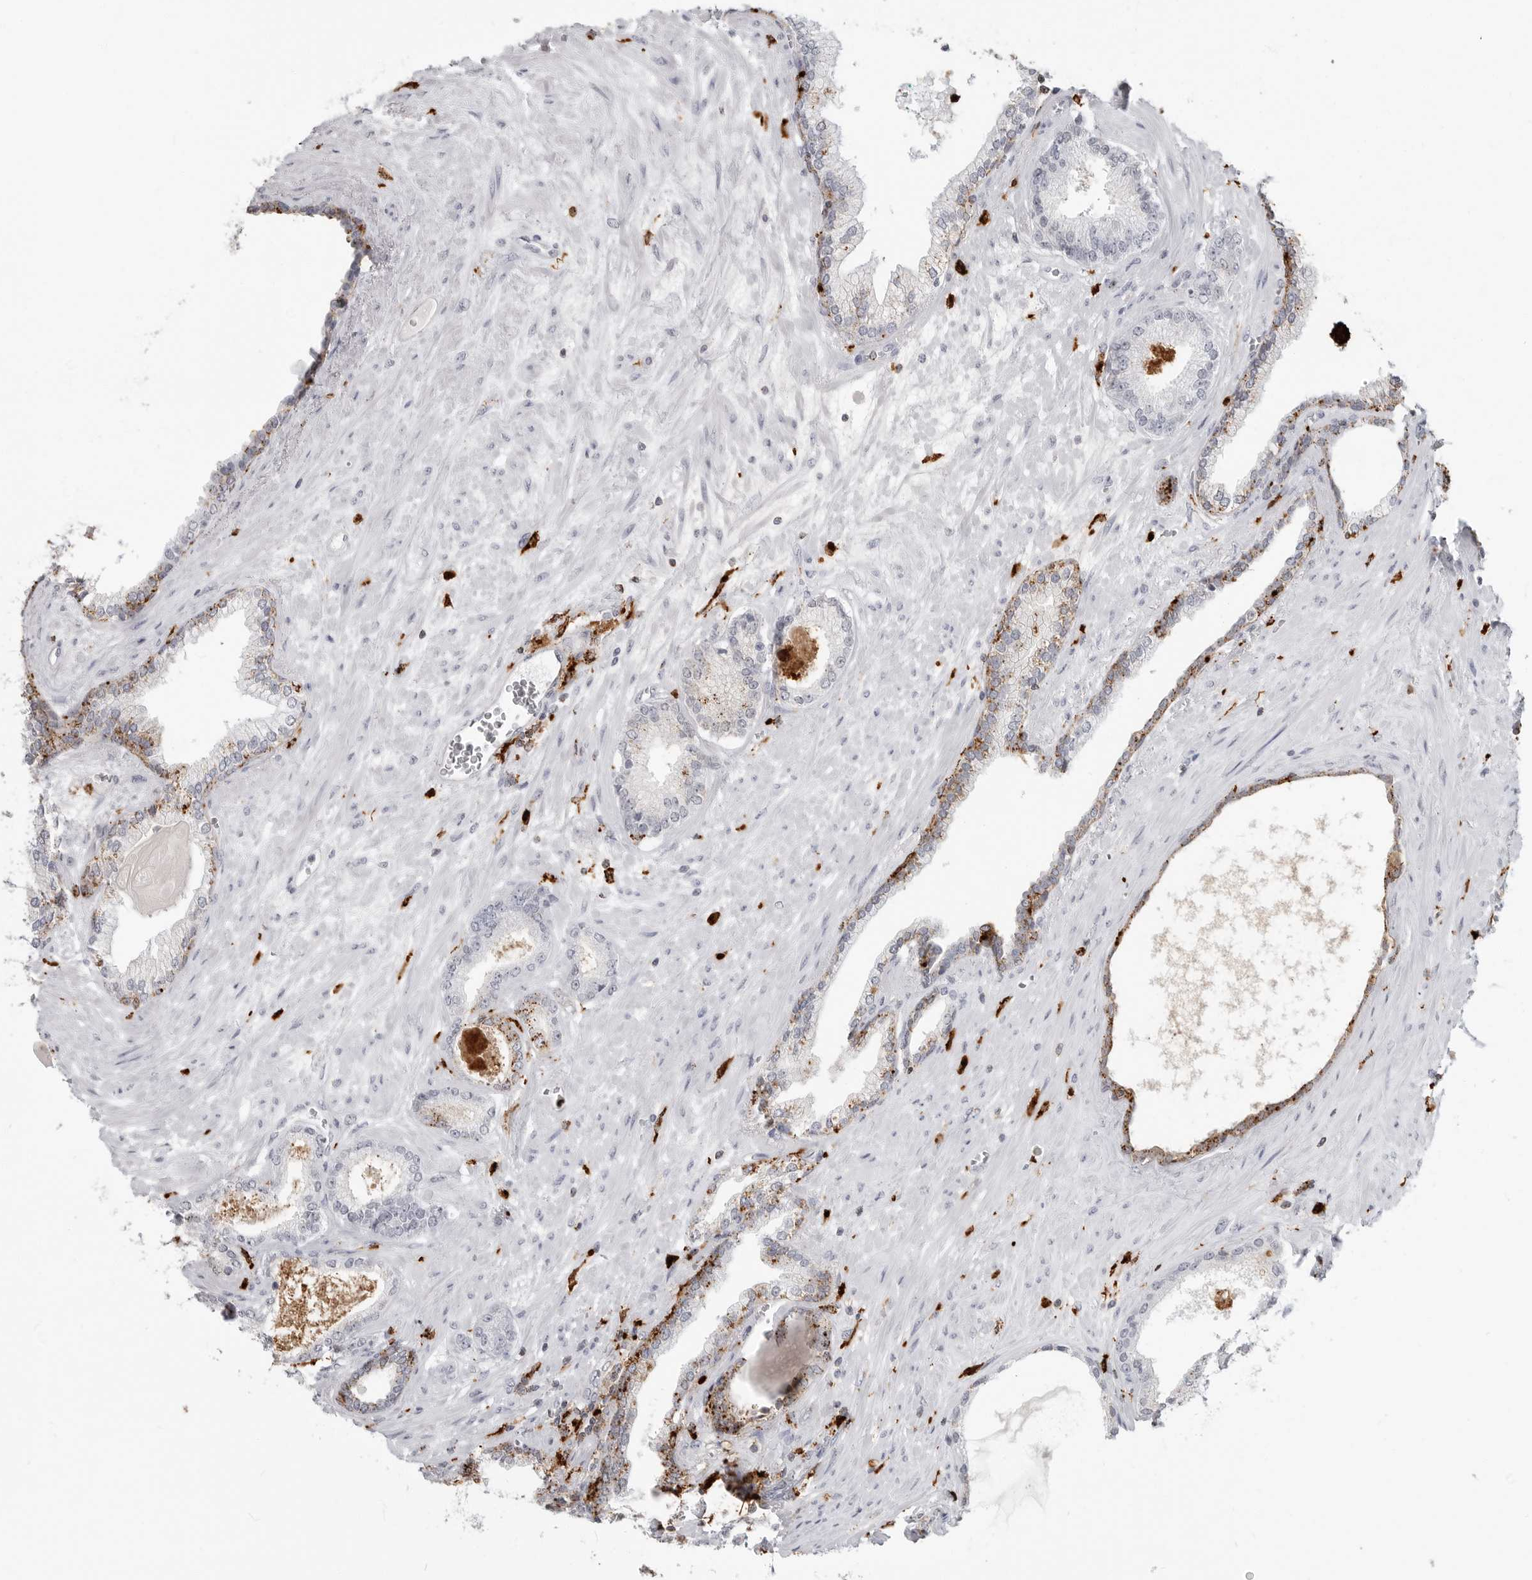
{"staining": {"intensity": "negative", "quantity": "none", "location": "none"}, "tissue": "prostate cancer", "cell_type": "Tumor cells", "image_type": "cancer", "snomed": [{"axis": "morphology", "description": "Adenocarcinoma, Low grade"}, {"axis": "topography", "description": "Prostate"}], "caption": "A high-resolution image shows immunohistochemistry (IHC) staining of prostate cancer (adenocarcinoma (low-grade)), which shows no significant staining in tumor cells.", "gene": "IFI30", "patient": {"sex": "male", "age": 70}}